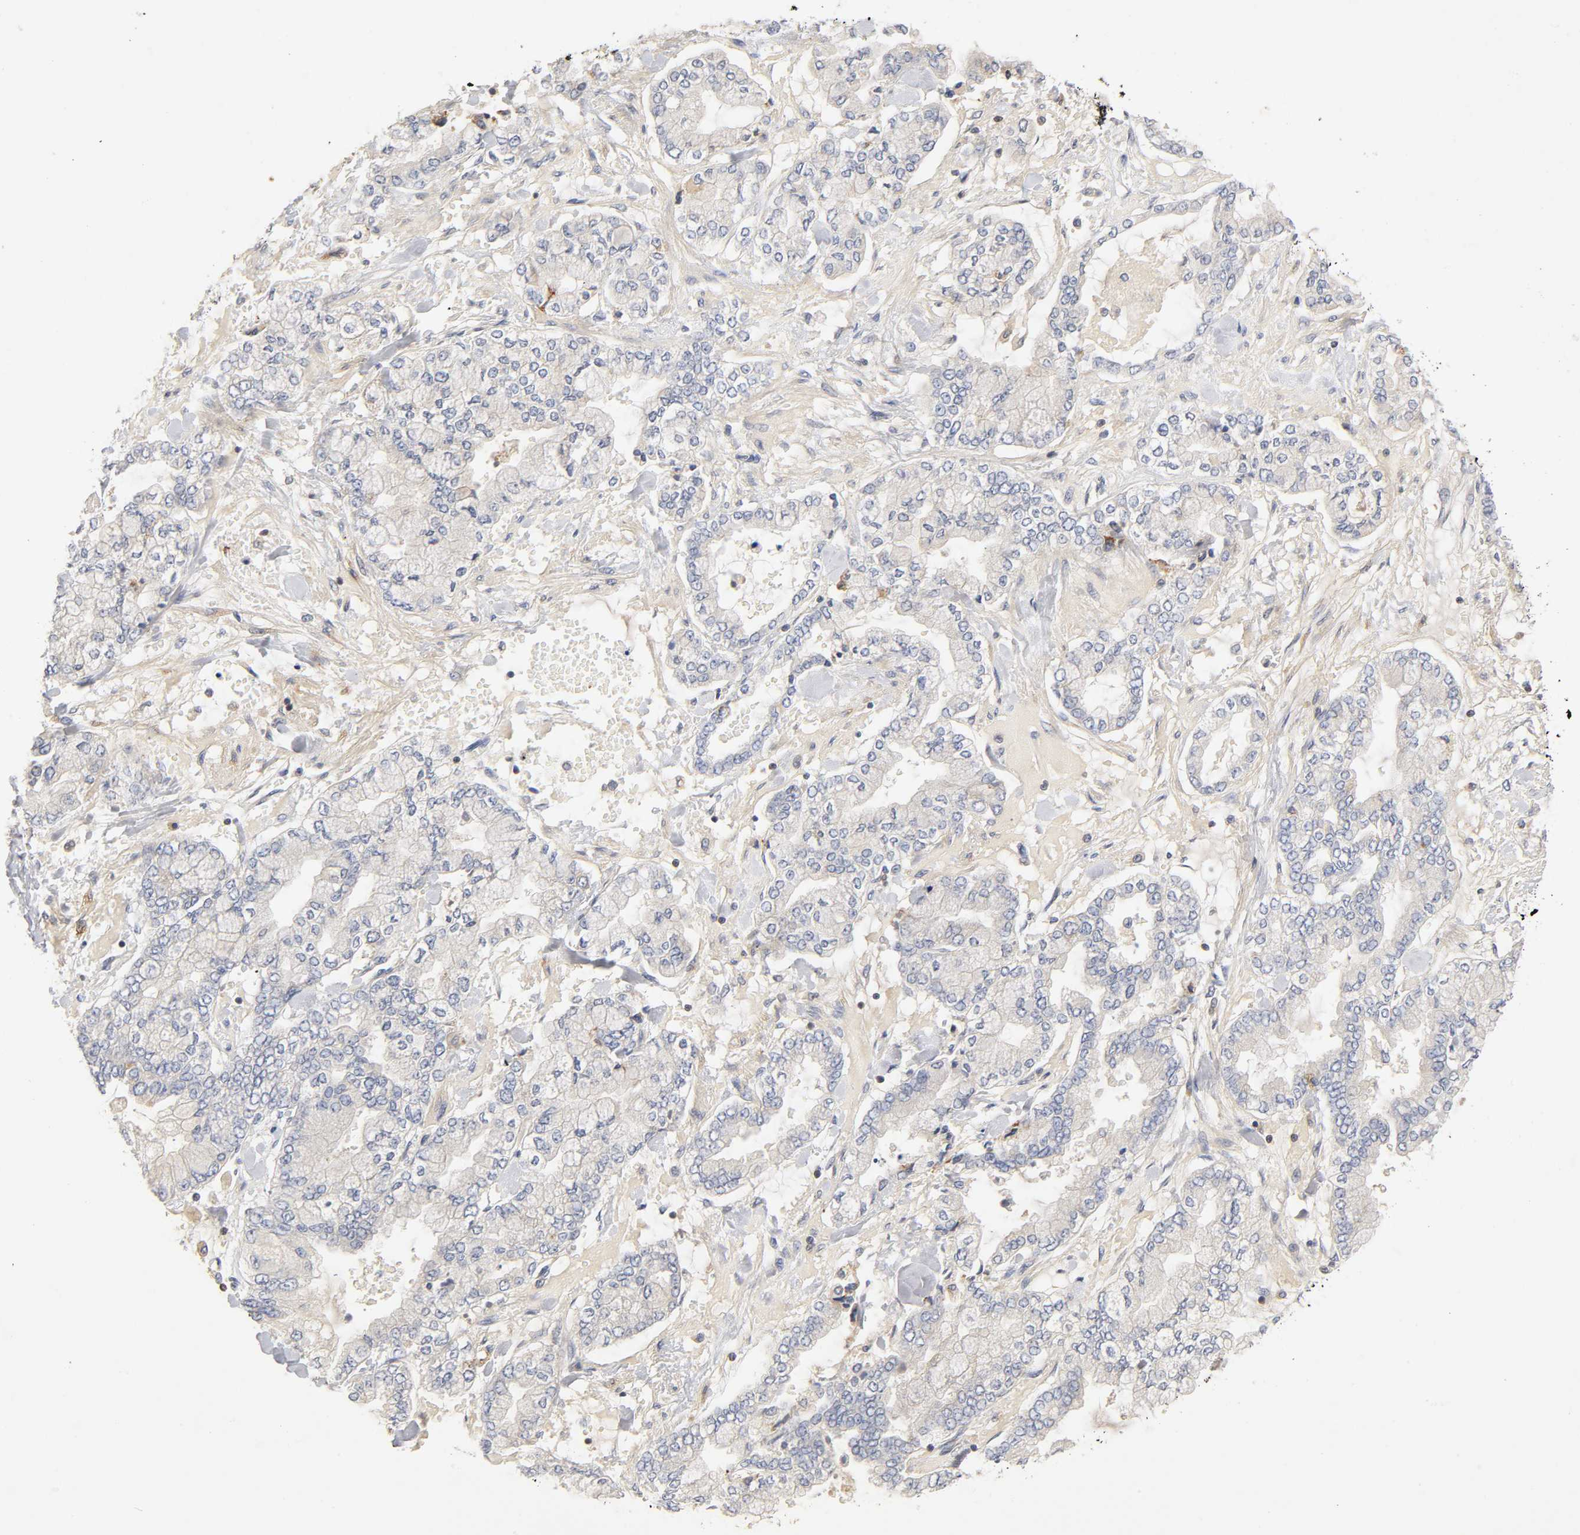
{"staining": {"intensity": "negative", "quantity": "none", "location": "none"}, "tissue": "stomach cancer", "cell_type": "Tumor cells", "image_type": "cancer", "snomed": [{"axis": "morphology", "description": "Normal tissue, NOS"}, {"axis": "morphology", "description": "Adenocarcinoma, NOS"}, {"axis": "topography", "description": "Stomach, upper"}, {"axis": "topography", "description": "Stomach"}], "caption": "Histopathology image shows no significant protein staining in tumor cells of stomach adenocarcinoma.", "gene": "RHOA", "patient": {"sex": "male", "age": 76}}